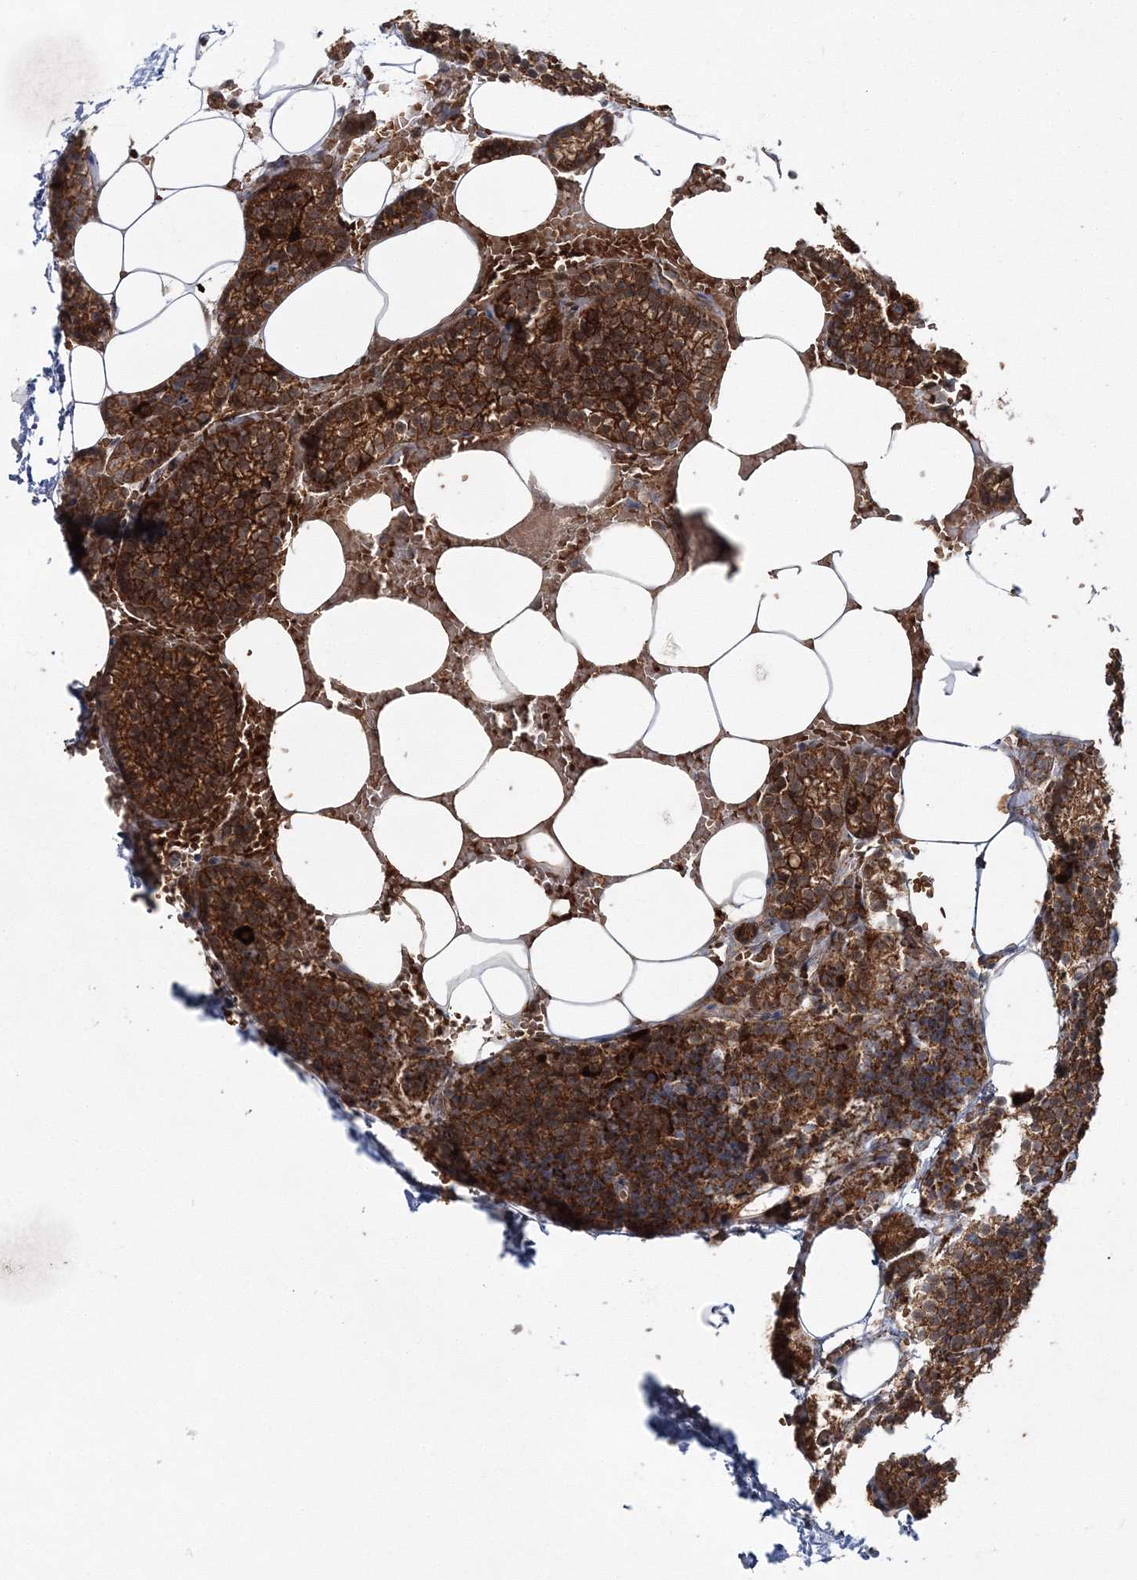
{"staining": {"intensity": "moderate", "quantity": ">75%", "location": "cytoplasmic/membranous,nuclear"}, "tissue": "parathyroid gland", "cell_type": "Glandular cells", "image_type": "normal", "snomed": [{"axis": "morphology", "description": "Normal tissue, NOS"}, {"axis": "topography", "description": "Parathyroid gland"}], "caption": "Parathyroid gland stained for a protein demonstrates moderate cytoplasmic/membranous,nuclear positivity in glandular cells.", "gene": "PCBD2", "patient": {"sex": "male", "age": 58}}